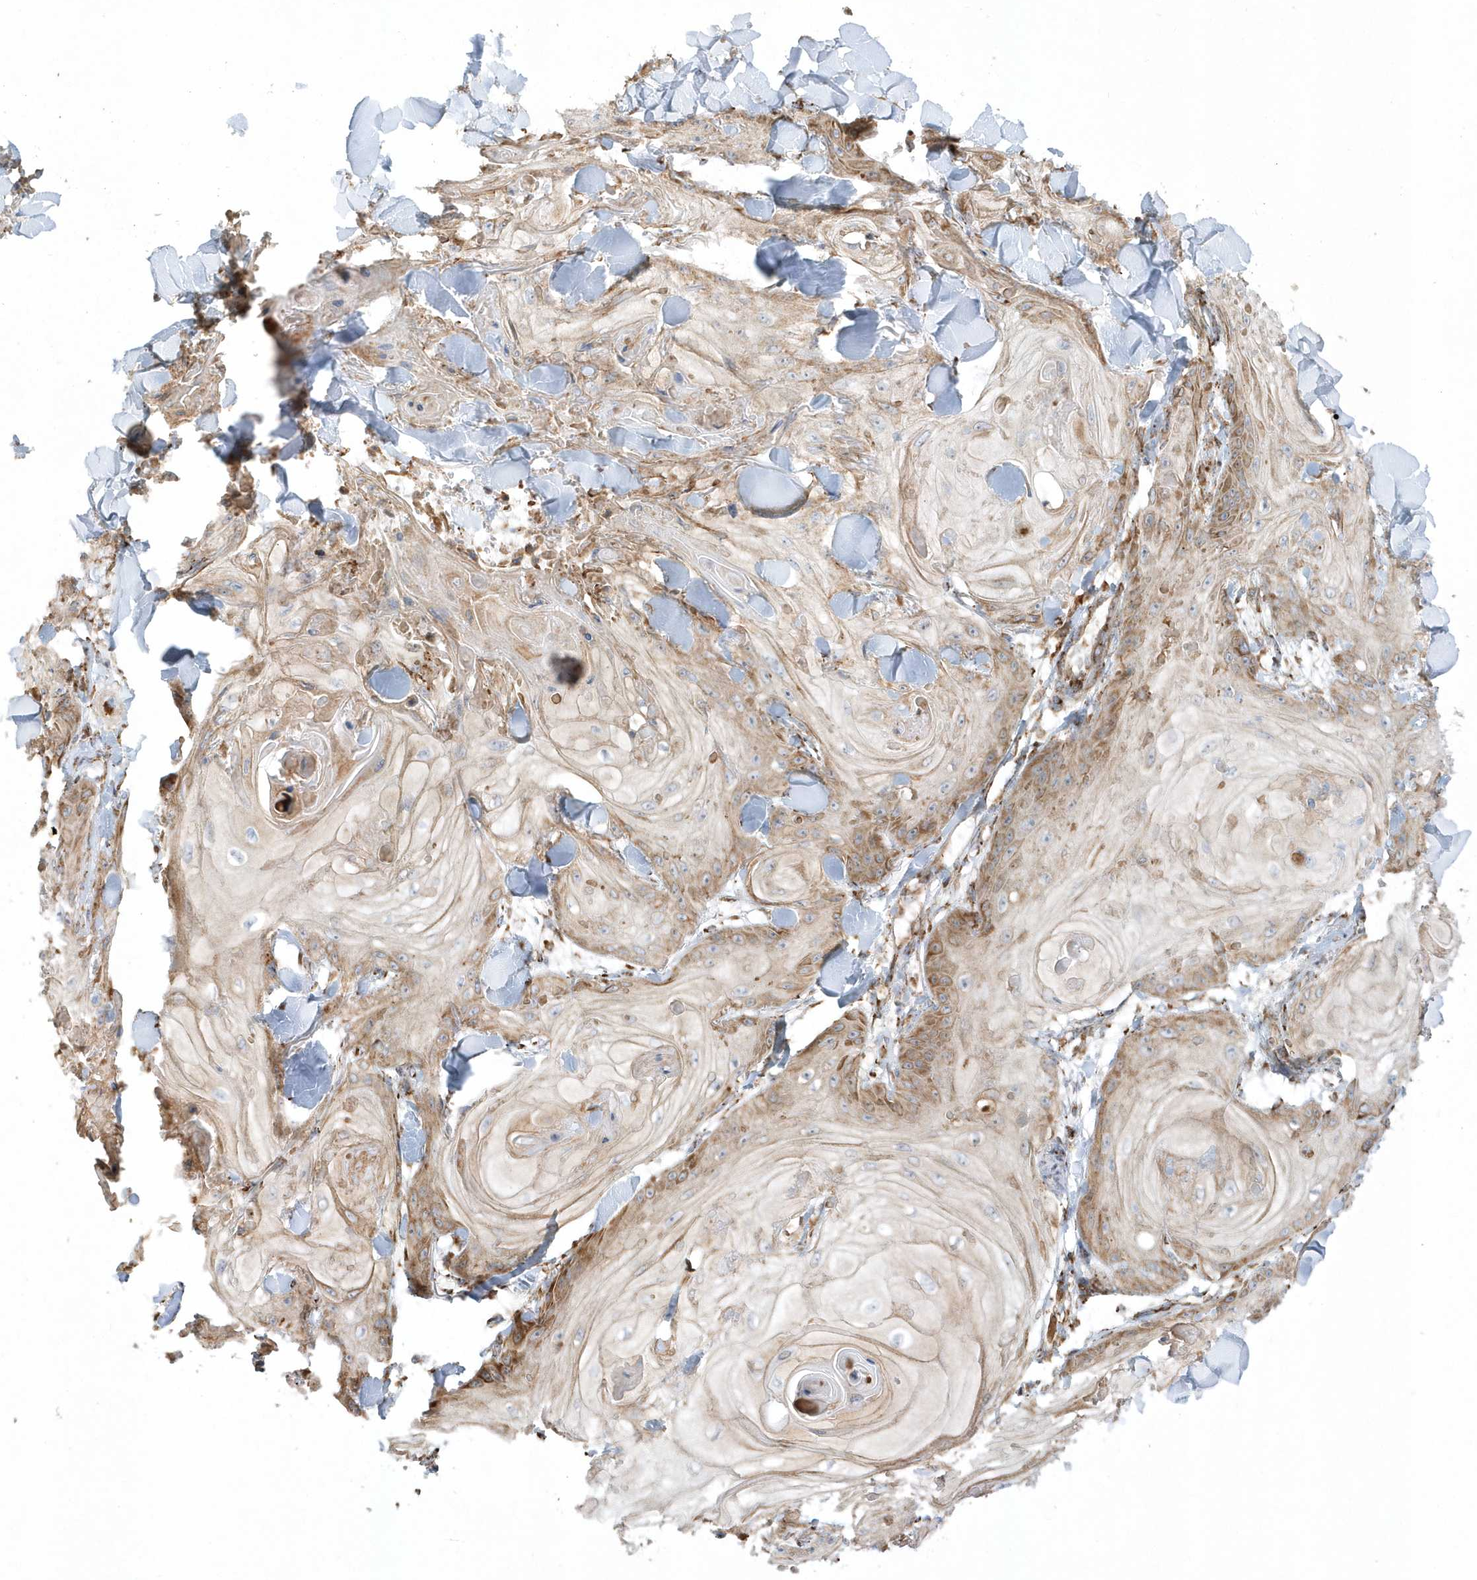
{"staining": {"intensity": "moderate", "quantity": ">75%", "location": "cytoplasmic/membranous"}, "tissue": "skin cancer", "cell_type": "Tumor cells", "image_type": "cancer", "snomed": [{"axis": "morphology", "description": "Squamous cell carcinoma, NOS"}, {"axis": "topography", "description": "Skin"}], "caption": "Brown immunohistochemical staining in skin squamous cell carcinoma reveals moderate cytoplasmic/membranous expression in about >75% of tumor cells.", "gene": "SH3BP2", "patient": {"sex": "male", "age": 74}}